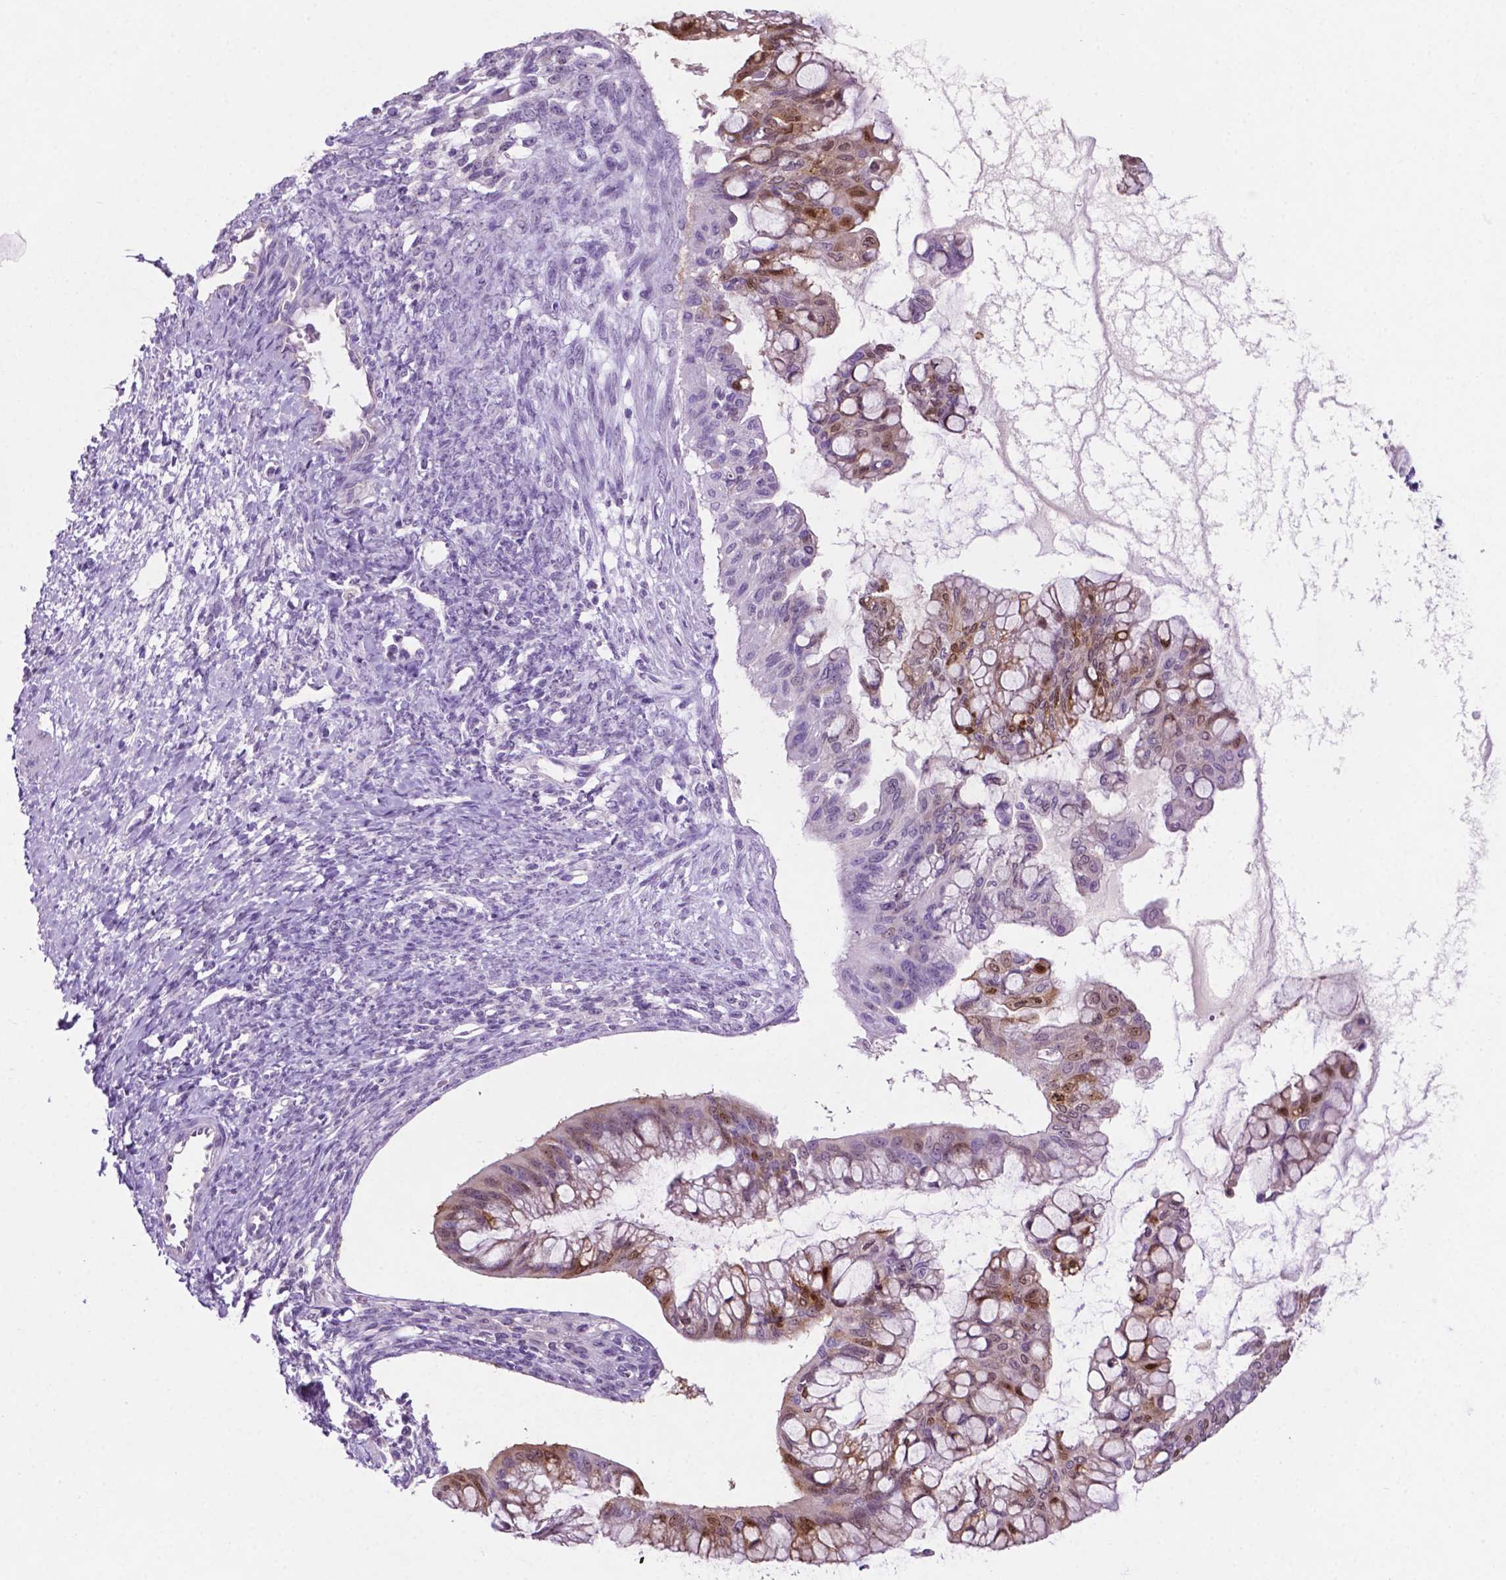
{"staining": {"intensity": "moderate", "quantity": "25%-75%", "location": "cytoplasmic/membranous,nuclear"}, "tissue": "ovarian cancer", "cell_type": "Tumor cells", "image_type": "cancer", "snomed": [{"axis": "morphology", "description": "Cystadenocarcinoma, mucinous, NOS"}, {"axis": "topography", "description": "Ovary"}], "caption": "Immunohistochemistry of ovarian cancer (mucinous cystadenocarcinoma) shows medium levels of moderate cytoplasmic/membranous and nuclear staining in approximately 25%-75% of tumor cells.", "gene": "PHGR1", "patient": {"sex": "female", "age": 73}}